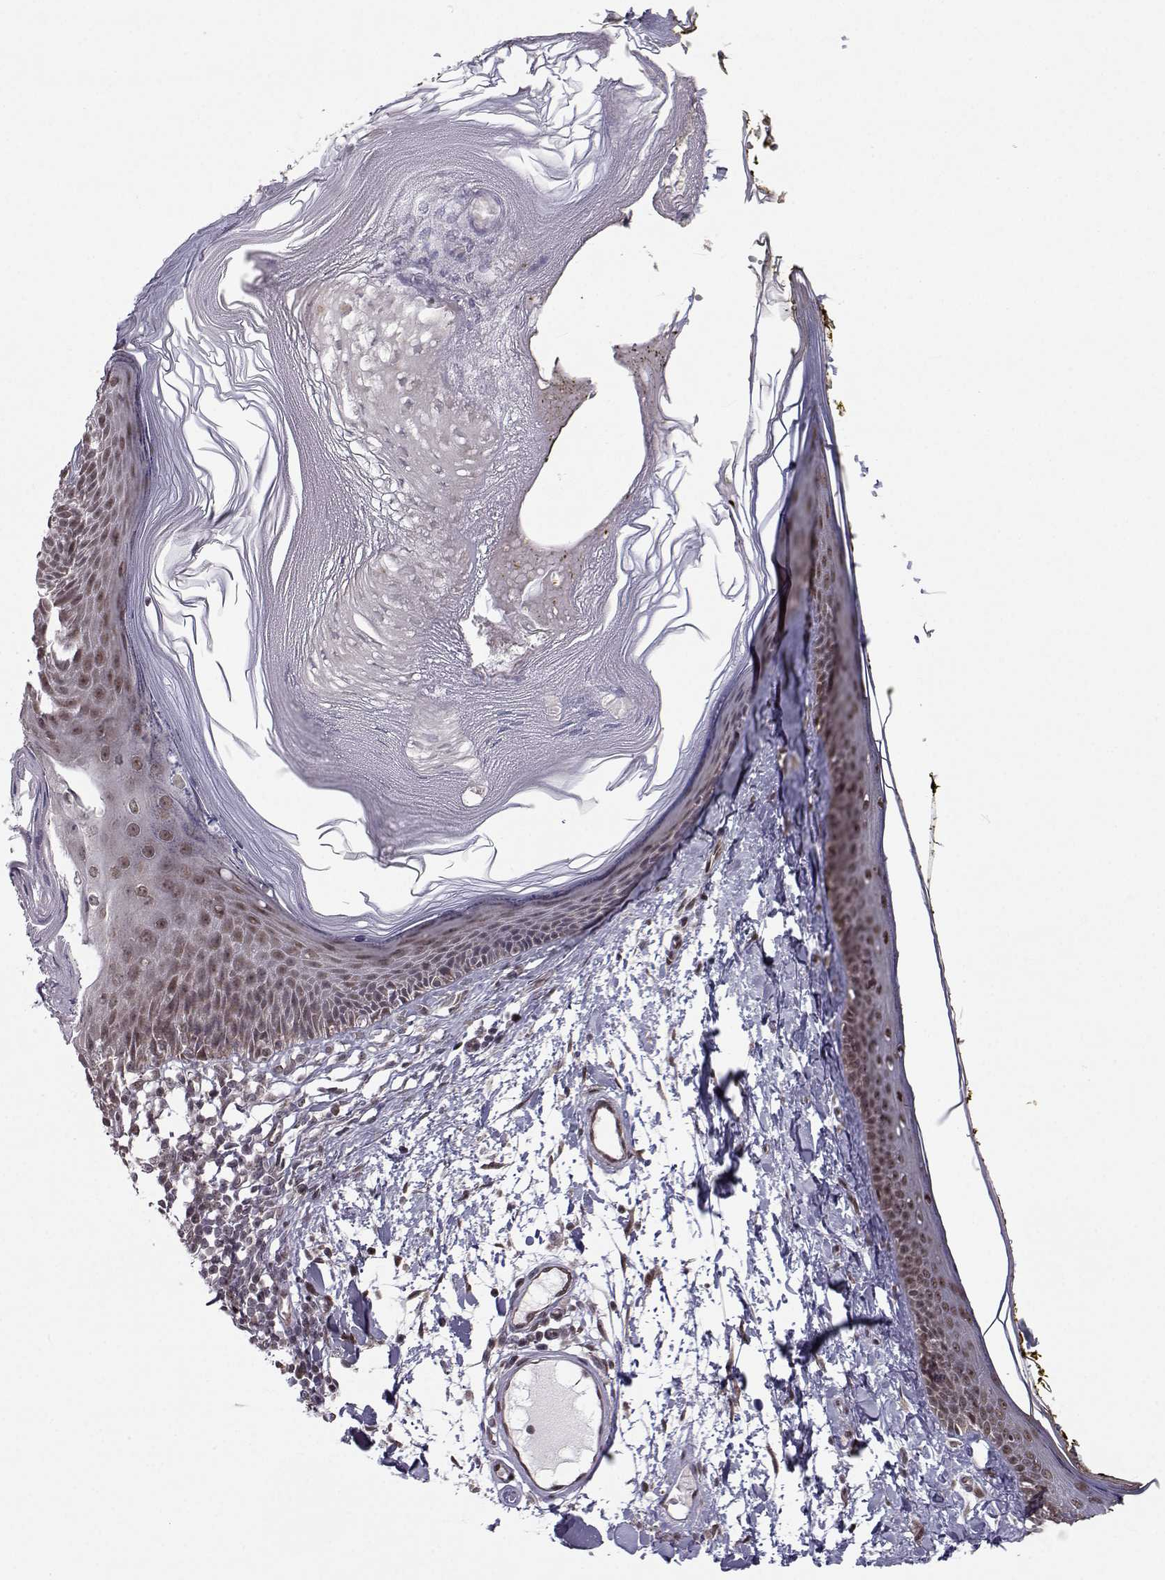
{"staining": {"intensity": "moderate", "quantity": "25%-75%", "location": "nuclear"}, "tissue": "skin", "cell_type": "Fibroblasts", "image_type": "normal", "snomed": [{"axis": "morphology", "description": "Normal tissue, NOS"}, {"axis": "topography", "description": "Skin"}], "caption": "This histopathology image displays benign skin stained with immunohistochemistry to label a protein in brown. The nuclear of fibroblasts show moderate positivity for the protein. Nuclei are counter-stained blue.", "gene": "PKN2", "patient": {"sex": "male", "age": 76}}